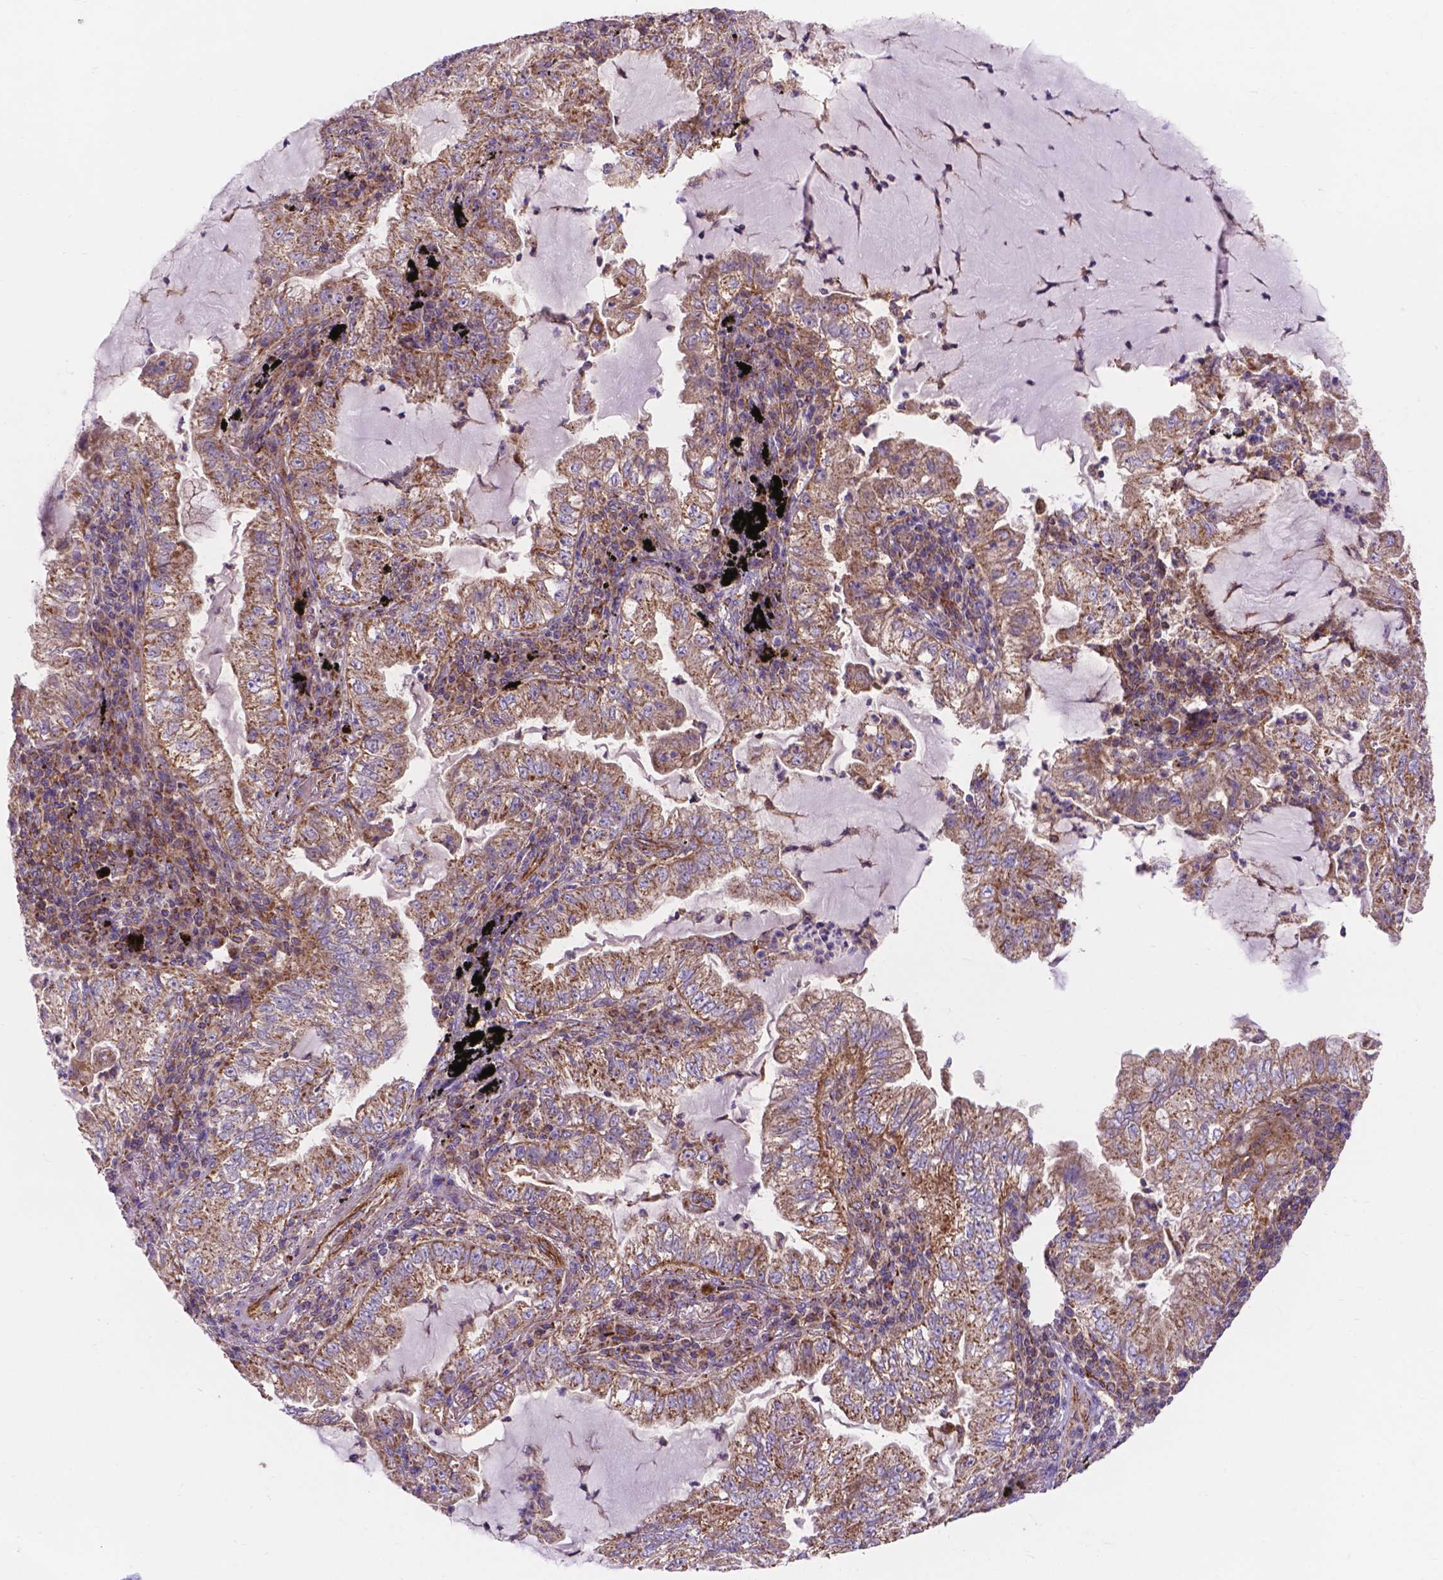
{"staining": {"intensity": "moderate", "quantity": ">75%", "location": "cytoplasmic/membranous"}, "tissue": "lung cancer", "cell_type": "Tumor cells", "image_type": "cancer", "snomed": [{"axis": "morphology", "description": "Adenocarcinoma, NOS"}, {"axis": "topography", "description": "Lung"}], "caption": "Immunohistochemical staining of human lung cancer (adenocarcinoma) reveals moderate cytoplasmic/membranous protein expression in about >75% of tumor cells.", "gene": "AK3", "patient": {"sex": "female", "age": 73}}